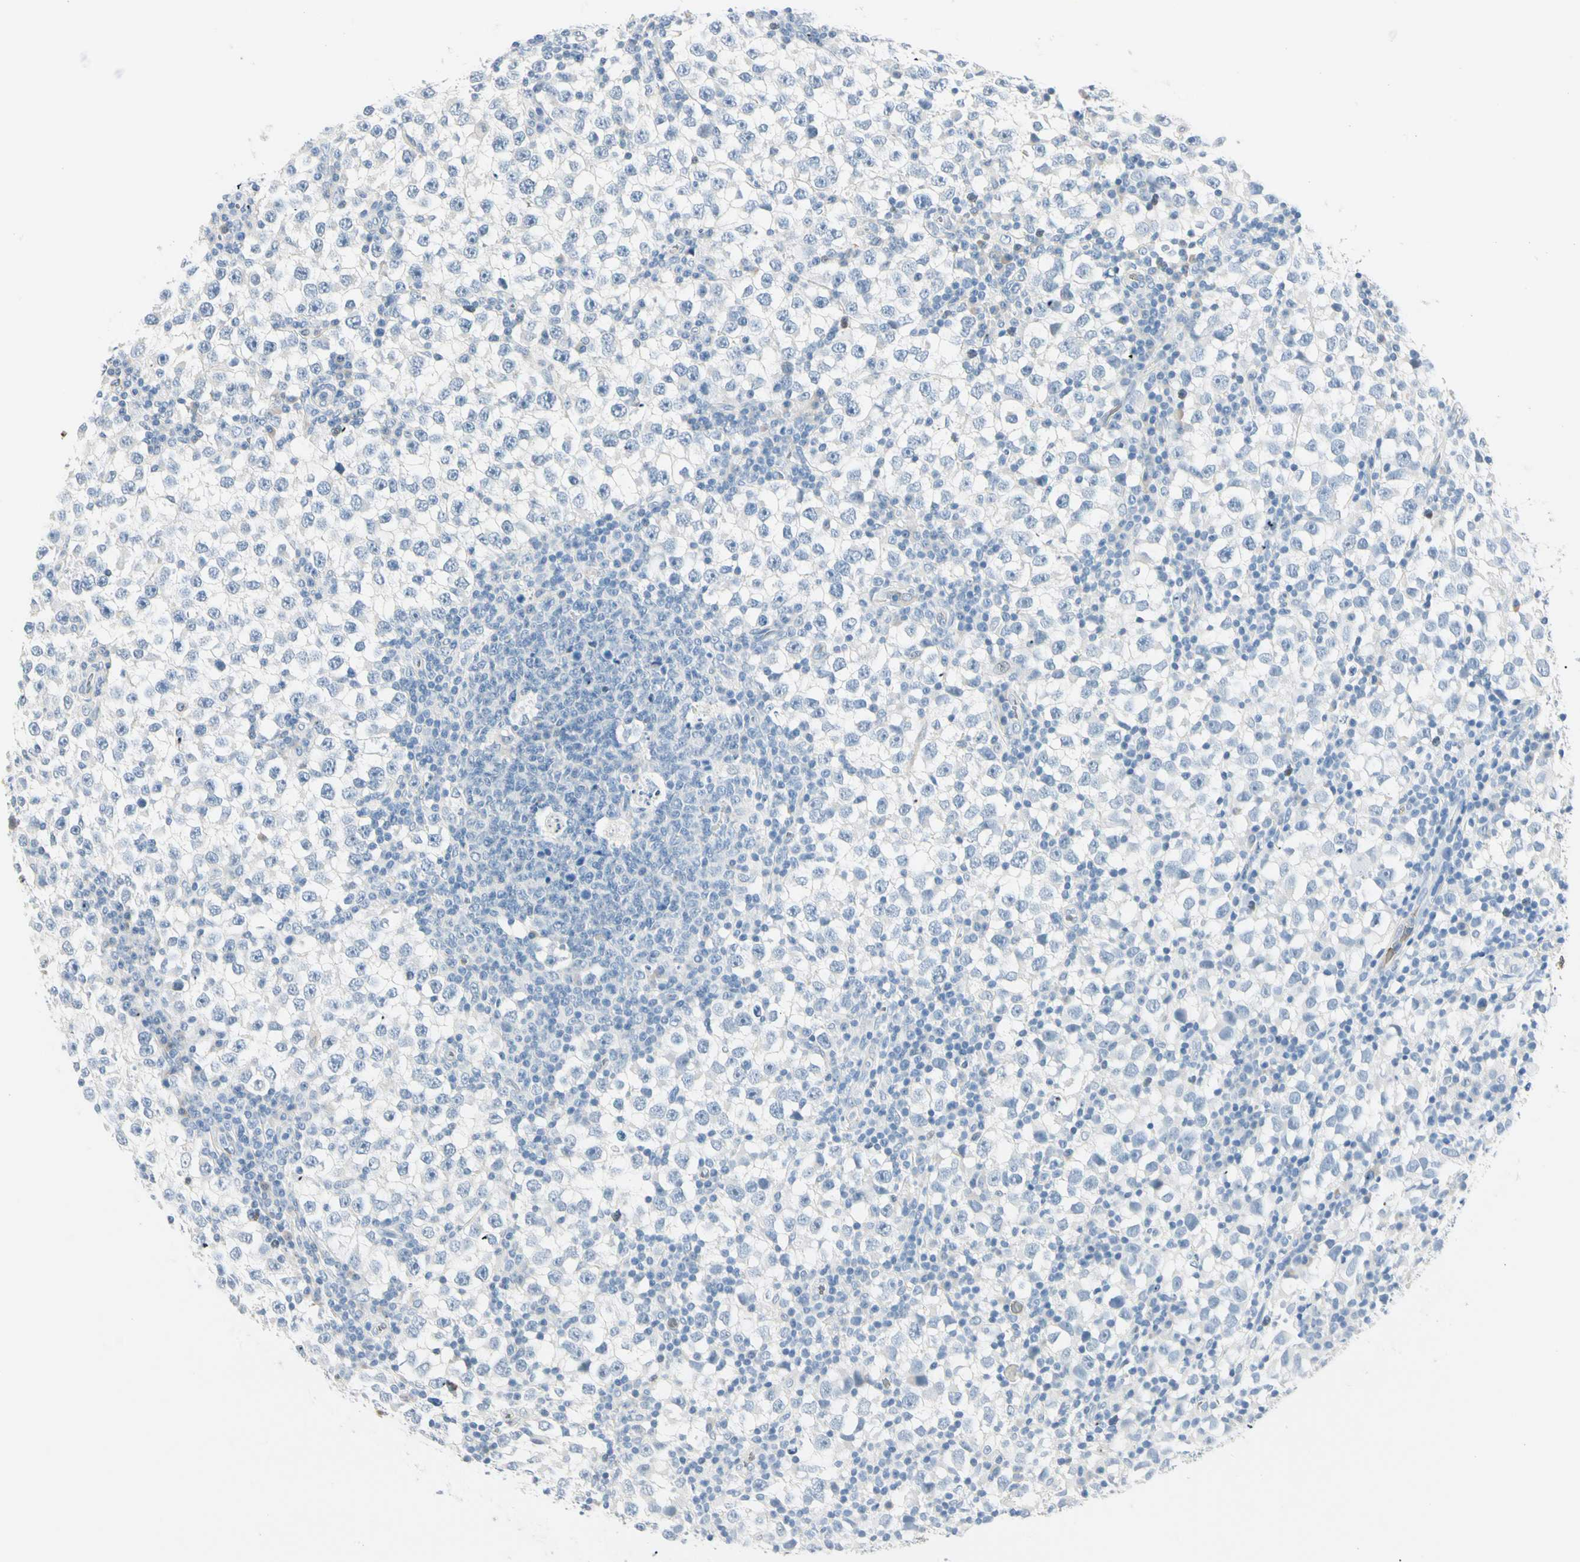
{"staining": {"intensity": "negative", "quantity": "none", "location": "none"}, "tissue": "testis cancer", "cell_type": "Tumor cells", "image_type": "cancer", "snomed": [{"axis": "morphology", "description": "Seminoma, NOS"}, {"axis": "topography", "description": "Testis"}], "caption": "DAB (3,3'-diaminobenzidine) immunohistochemical staining of testis cancer (seminoma) demonstrates no significant positivity in tumor cells.", "gene": "CA1", "patient": {"sex": "male", "age": 65}}